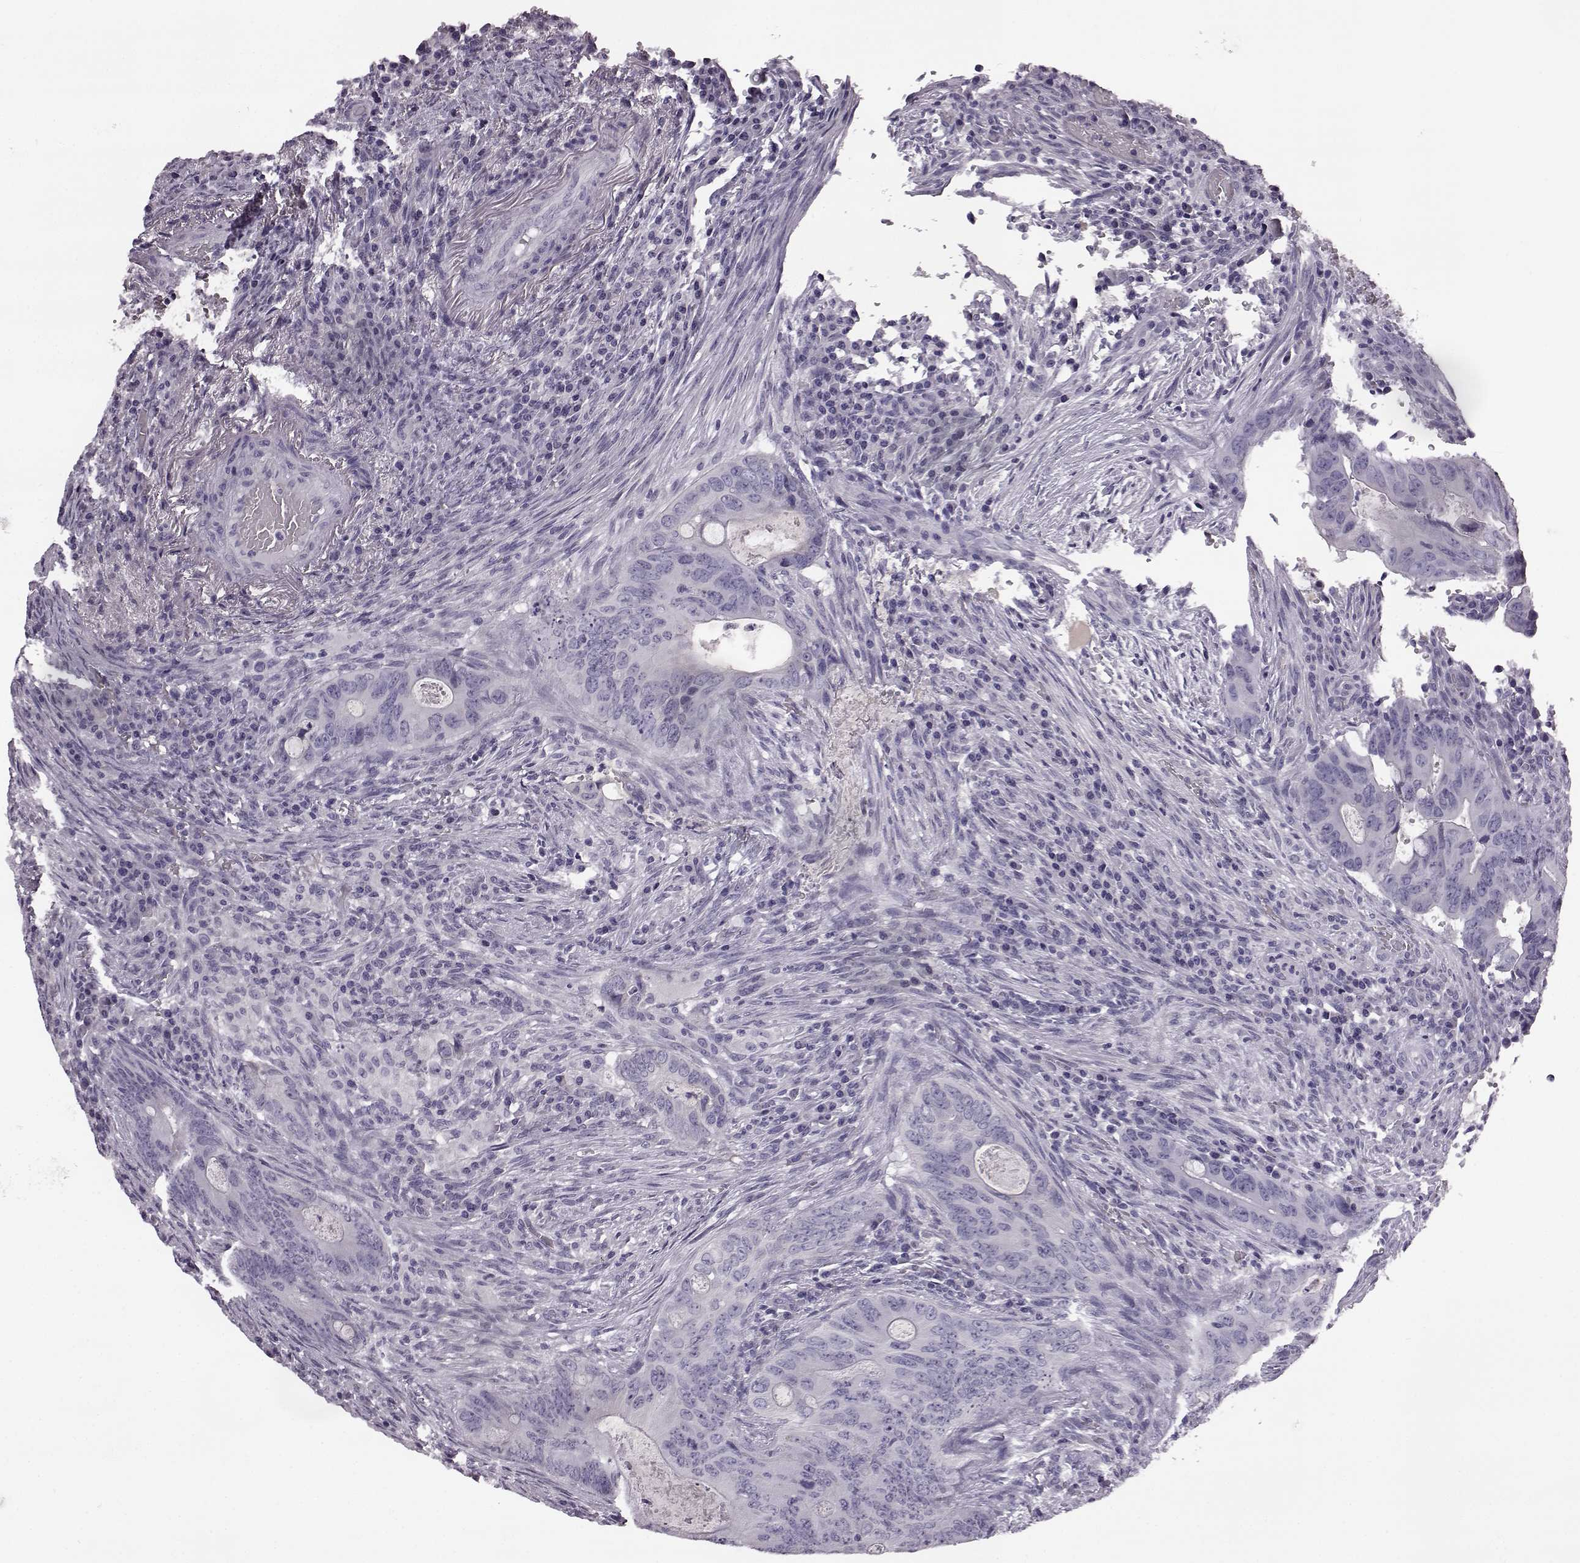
{"staining": {"intensity": "negative", "quantity": "none", "location": "none"}, "tissue": "colorectal cancer", "cell_type": "Tumor cells", "image_type": "cancer", "snomed": [{"axis": "morphology", "description": "Adenocarcinoma, NOS"}, {"axis": "topography", "description": "Colon"}], "caption": "Protein analysis of colorectal cancer displays no significant staining in tumor cells.", "gene": "ODAD4", "patient": {"sex": "female", "age": 74}}